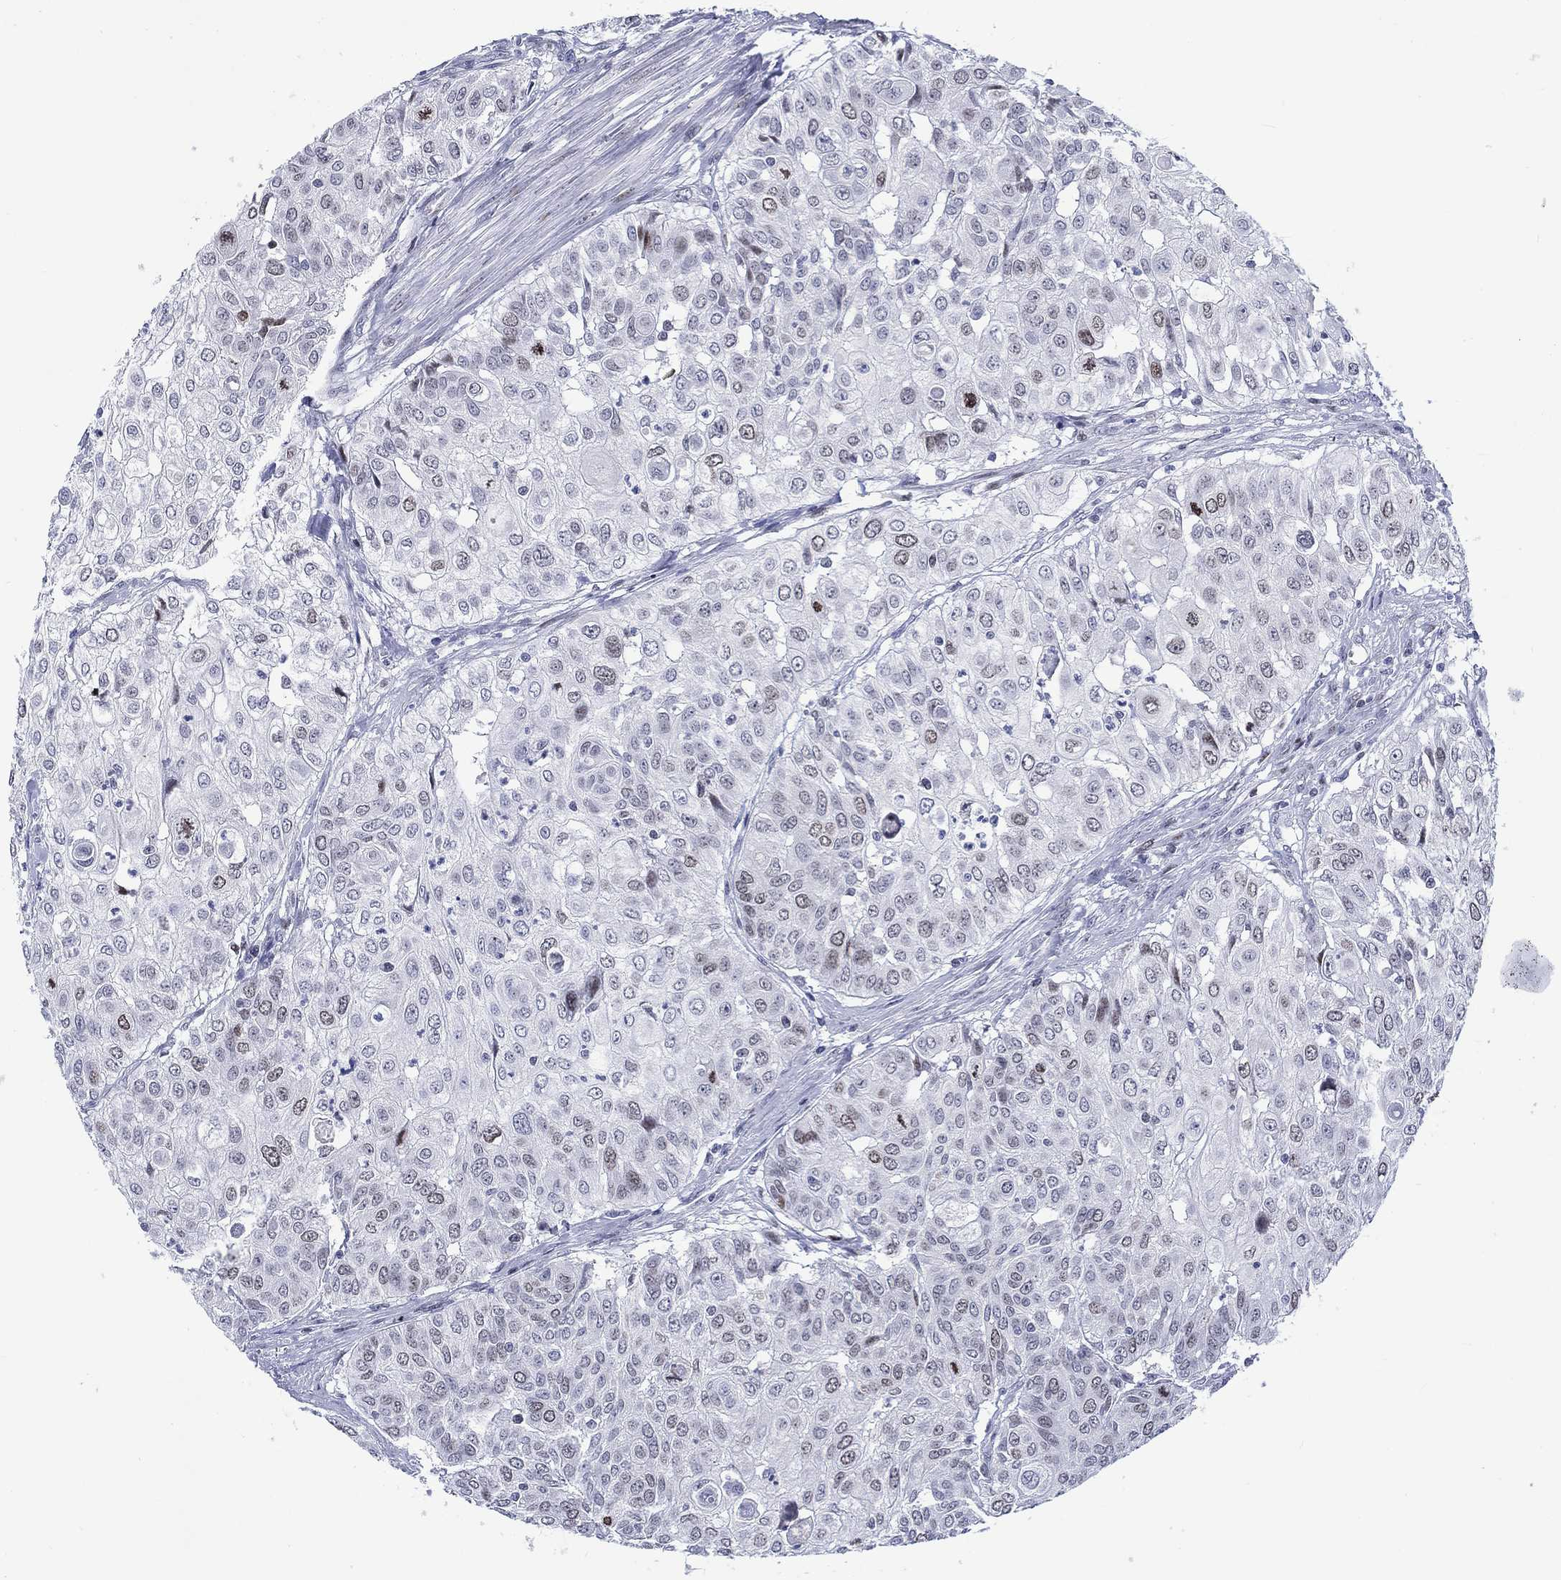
{"staining": {"intensity": "moderate", "quantity": "<25%", "location": "nuclear"}, "tissue": "urothelial cancer", "cell_type": "Tumor cells", "image_type": "cancer", "snomed": [{"axis": "morphology", "description": "Urothelial carcinoma, High grade"}, {"axis": "topography", "description": "Urinary bladder"}], "caption": "Urothelial carcinoma (high-grade) stained with DAB immunohistochemistry (IHC) demonstrates low levels of moderate nuclear positivity in approximately <25% of tumor cells.", "gene": "CDCA2", "patient": {"sex": "female", "age": 79}}